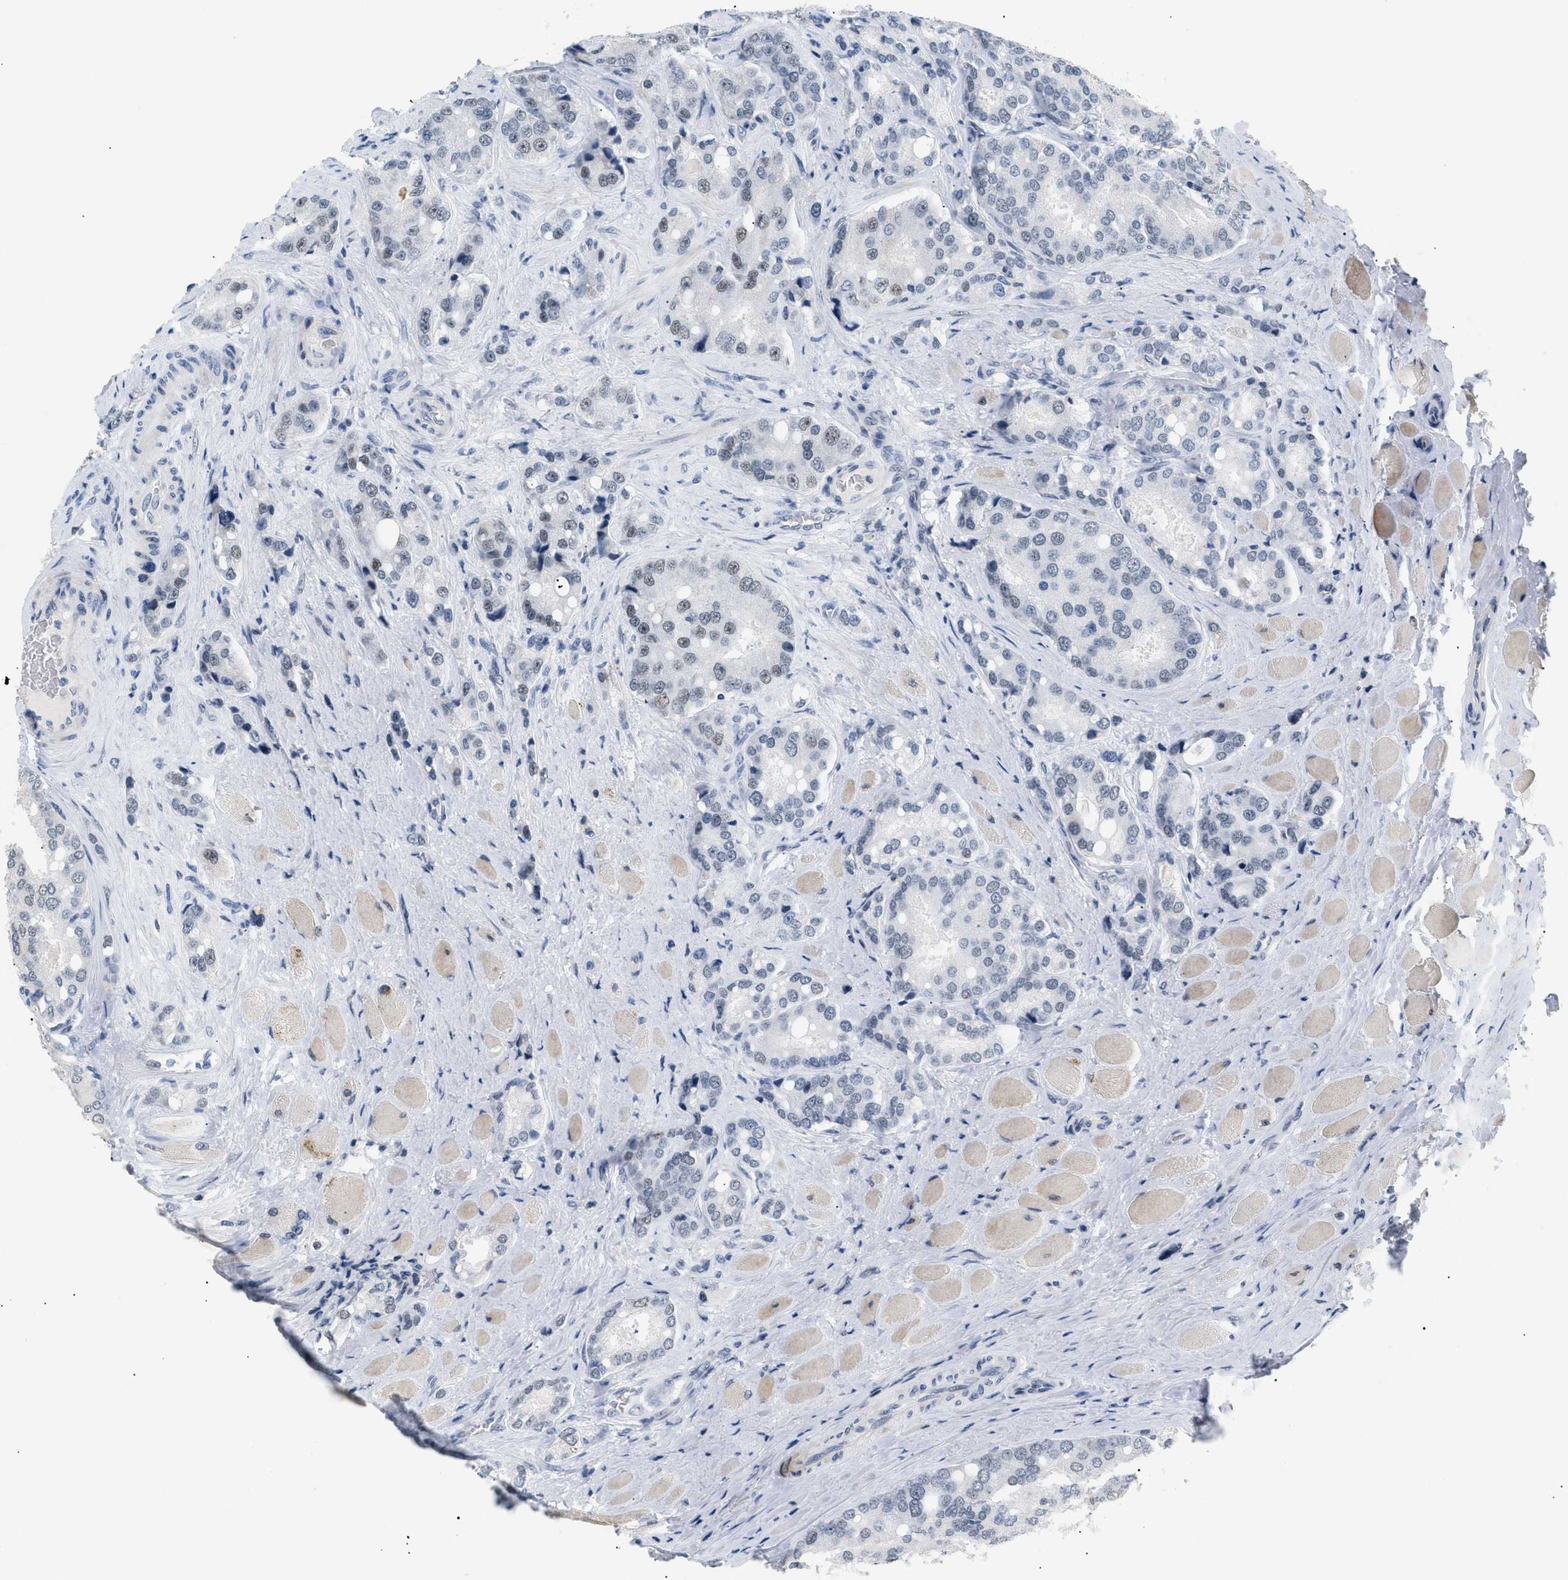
{"staining": {"intensity": "weak", "quantity": "<25%", "location": "nuclear"}, "tissue": "prostate cancer", "cell_type": "Tumor cells", "image_type": "cancer", "snomed": [{"axis": "morphology", "description": "Adenocarcinoma, High grade"}, {"axis": "topography", "description": "Prostate"}], "caption": "Protein analysis of adenocarcinoma (high-grade) (prostate) shows no significant expression in tumor cells. The staining is performed using DAB (3,3'-diaminobenzidine) brown chromogen with nuclei counter-stained in using hematoxylin.", "gene": "KCNC3", "patient": {"sex": "male", "age": 50}}